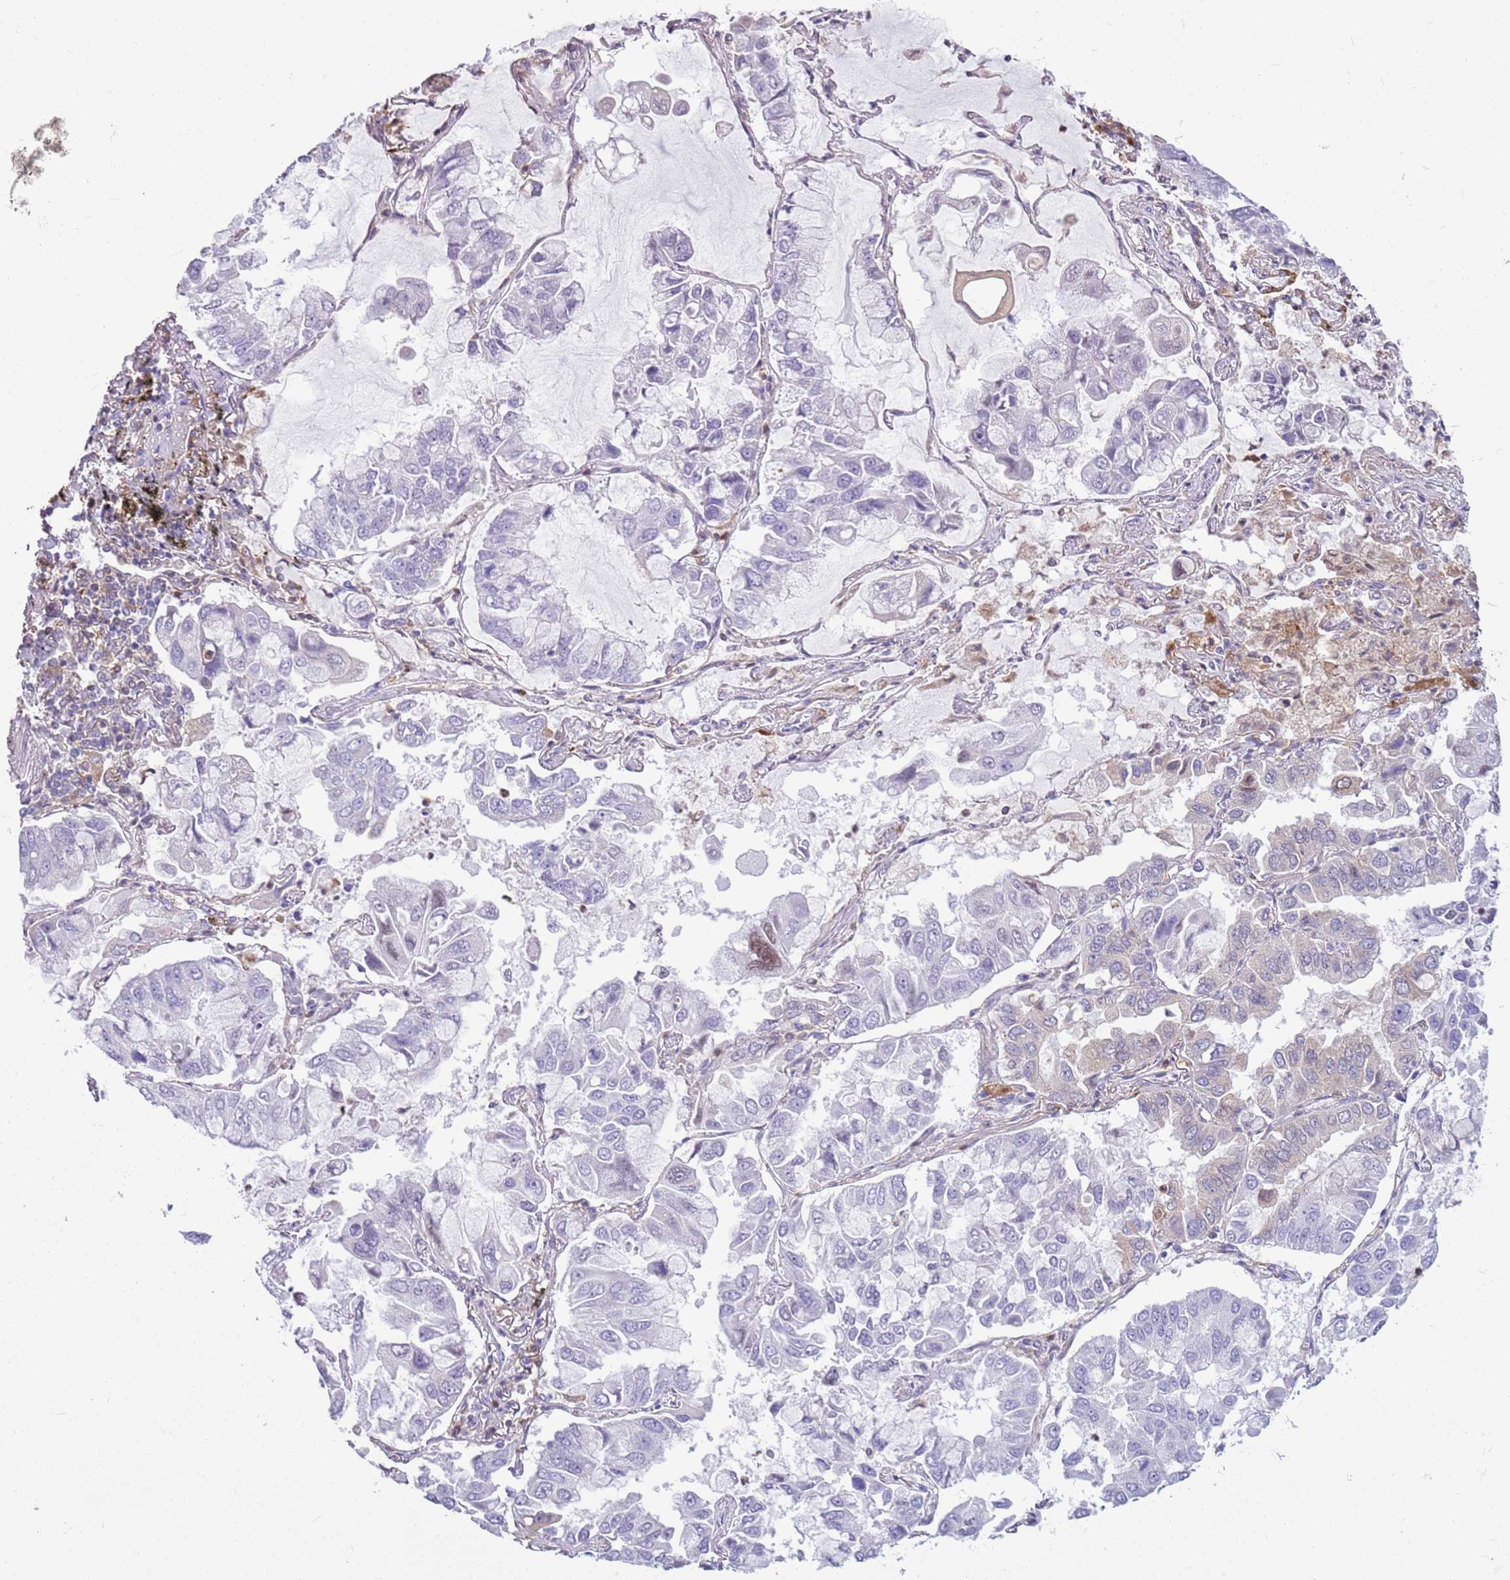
{"staining": {"intensity": "negative", "quantity": "none", "location": "none"}, "tissue": "lung cancer", "cell_type": "Tumor cells", "image_type": "cancer", "snomed": [{"axis": "morphology", "description": "Adenocarcinoma, NOS"}, {"axis": "topography", "description": "Lung"}], "caption": "This photomicrograph is of lung cancer stained with immunohistochemistry to label a protein in brown with the nuclei are counter-stained blue. There is no staining in tumor cells.", "gene": "DHX32", "patient": {"sex": "male", "age": 64}}